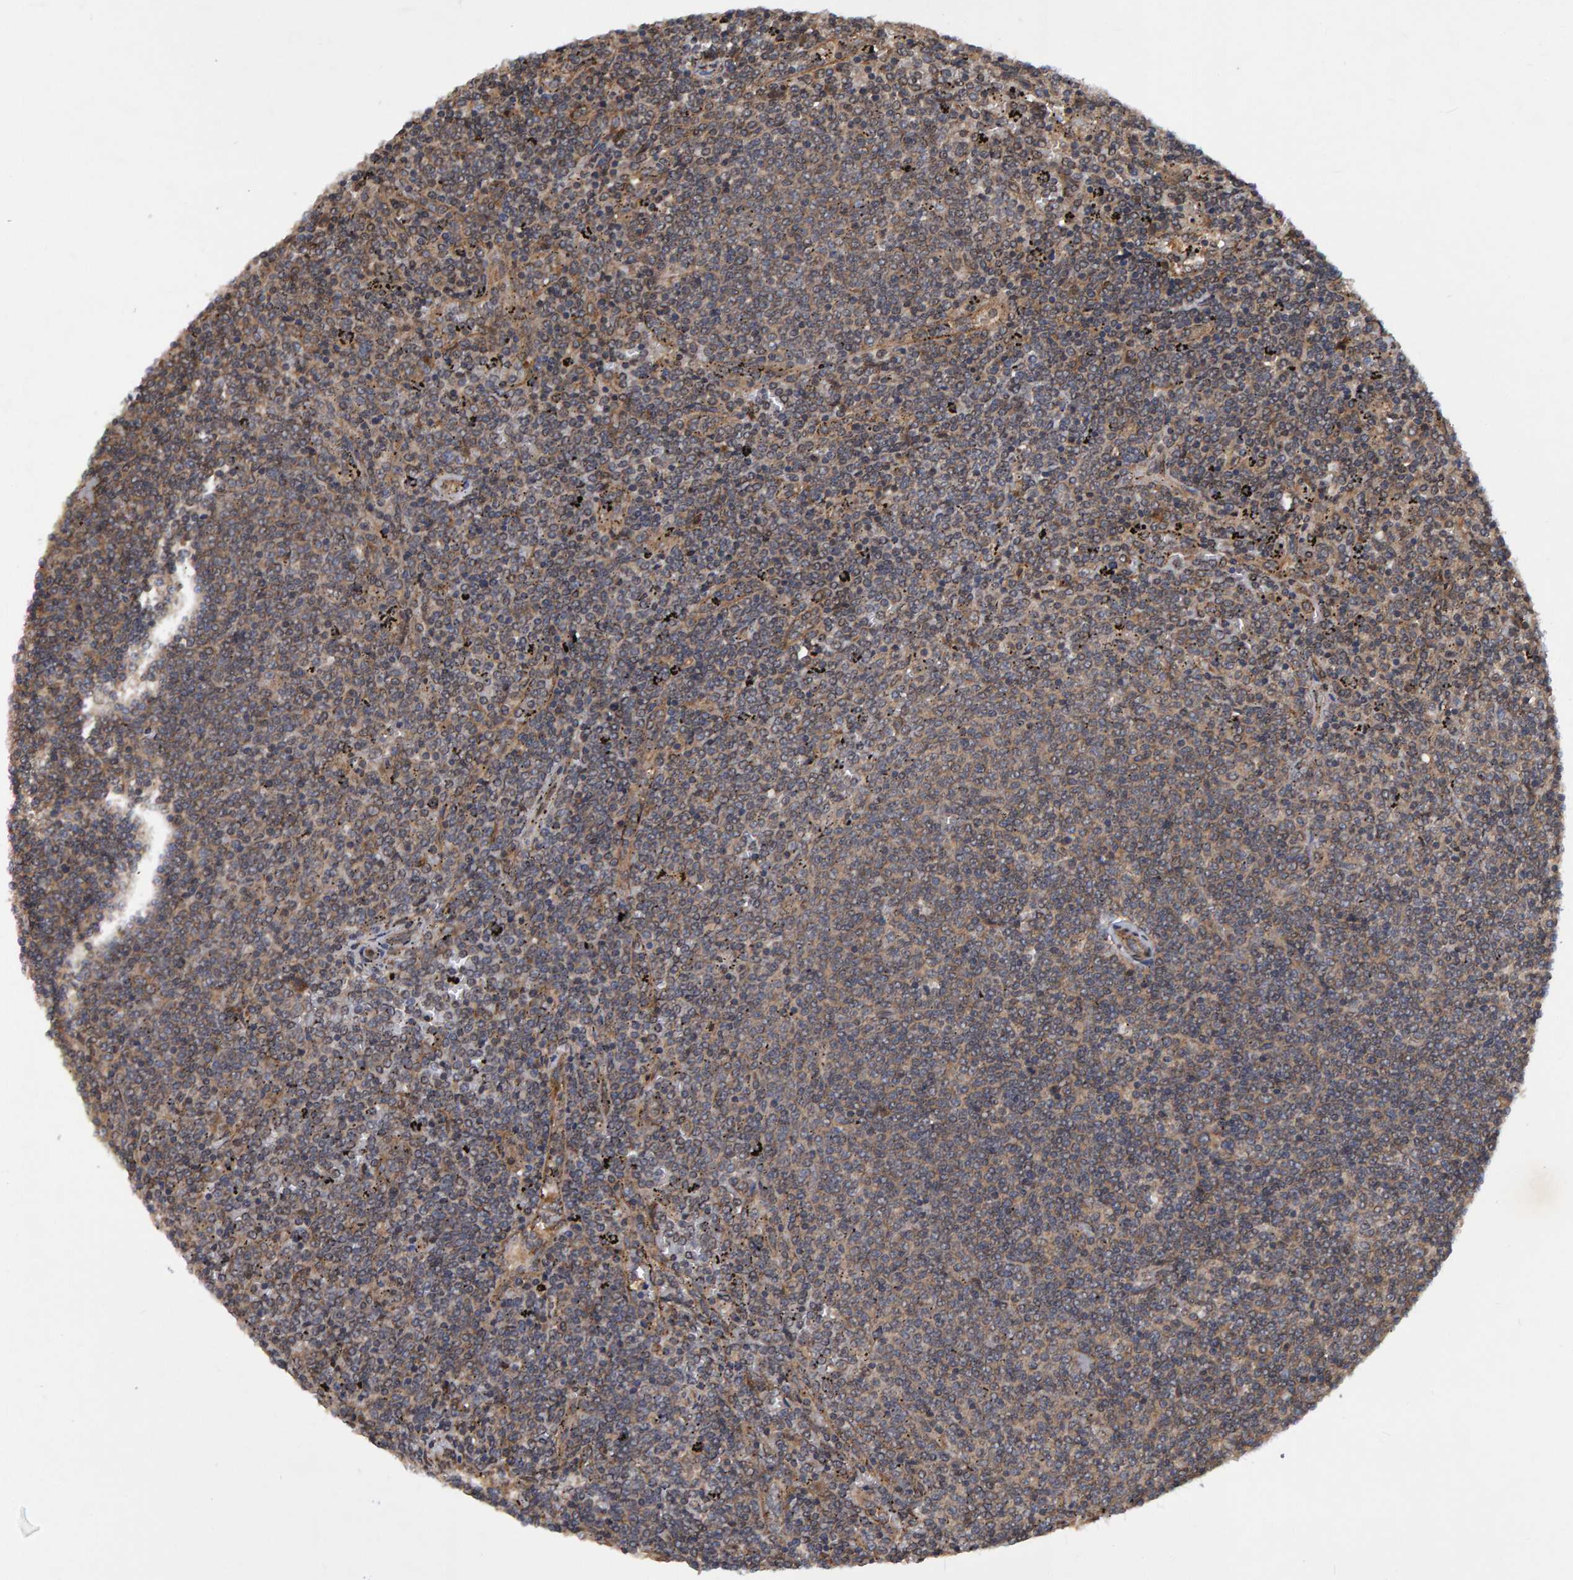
{"staining": {"intensity": "weak", "quantity": ">75%", "location": "cytoplasmic/membranous"}, "tissue": "lymphoma", "cell_type": "Tumor cells", "image_type": "cancer", "snomed": [{"axis": "morphology", "description": "Malignant lymphoma, non-Hodgkin's type, Low grade"}, {"axis": "topography", "description": "Spleen"}], "caption": "Brown immunohistochemical staining in malignant lymphoma, non-Hodgkin's type (low-grade) demonstrates weak cytoplasmic/membranous expression in about >75% of tumor cells. The staining was performed using DAB to visualize the protein expression in brown, while the nuclei were stained in blue with hematoxylin (Magnification: 20x).", "gene": "GAB2", "patient": {"sex": "female", "age": 50}}